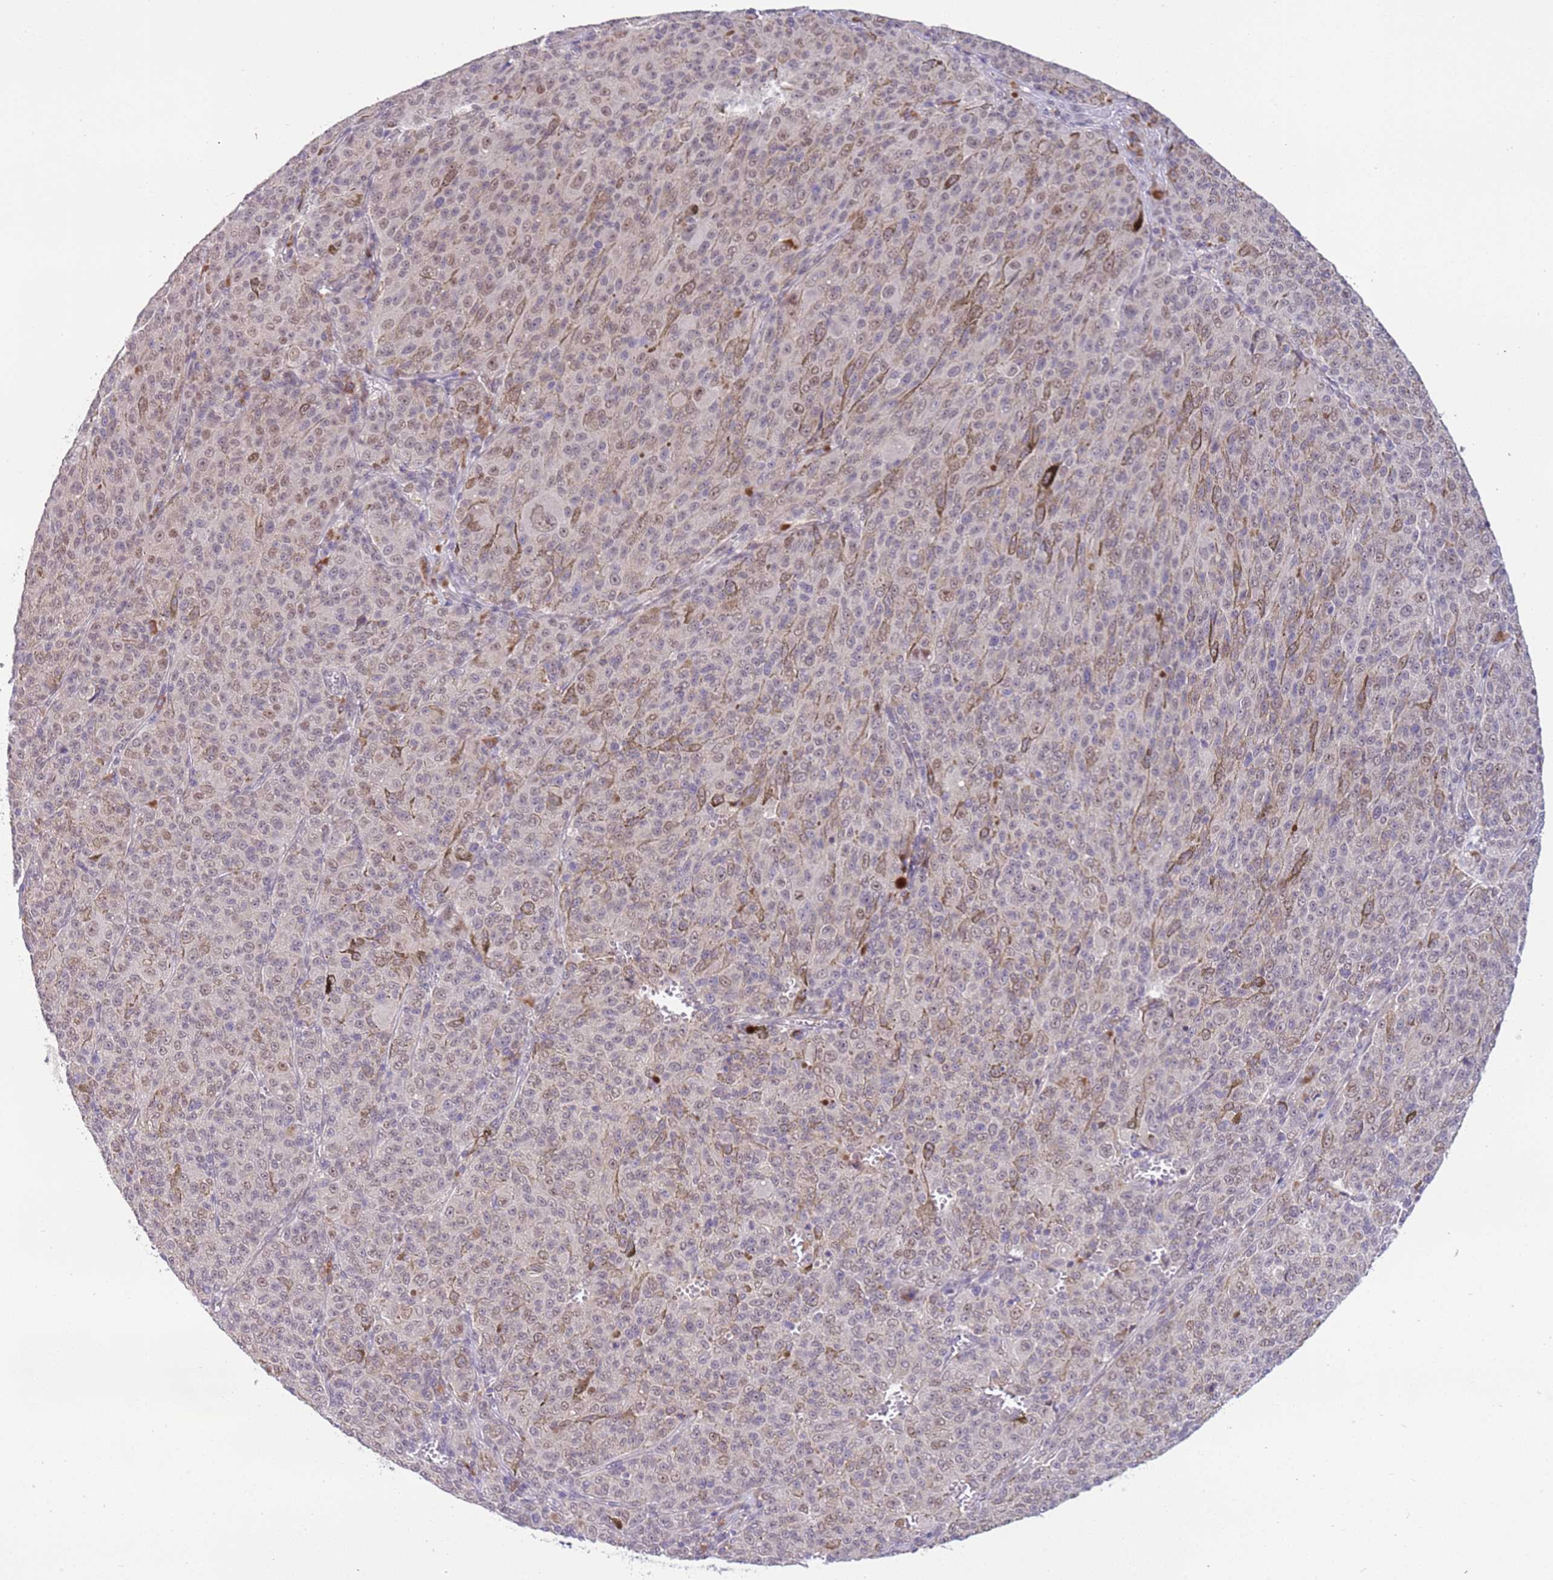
{"staining": {"intensity": "weak", "quantity": "25%-75%", "location": "cytoplasmic/membranous,nuclear"}, "tissue": "melanoma", "cell_type": "Tumor cells", "image_type": "cancer", "snomed": [{"axis": "morphology", "description": "Malignant melanoma, NOS"}, {"axis": "topography", "description": "Skin"}], "caption": "Immunohistochemistry (IHC) staining of melanoma, which exhibits low levels of weak cytoplasmic/membranous and nuclear expression in approximately 25%-75% of tumor cells indicating weak cytoplasmic/membranous and nuclear protein positivity. The staining was performed using DAB (3,3'-diaminobenzidine) (brown) for protein detection and nuclei were counterstained in hematoxylin (blue).", "gene": "MAGEF1", "patient": {"sex": "female", "age": 52}}